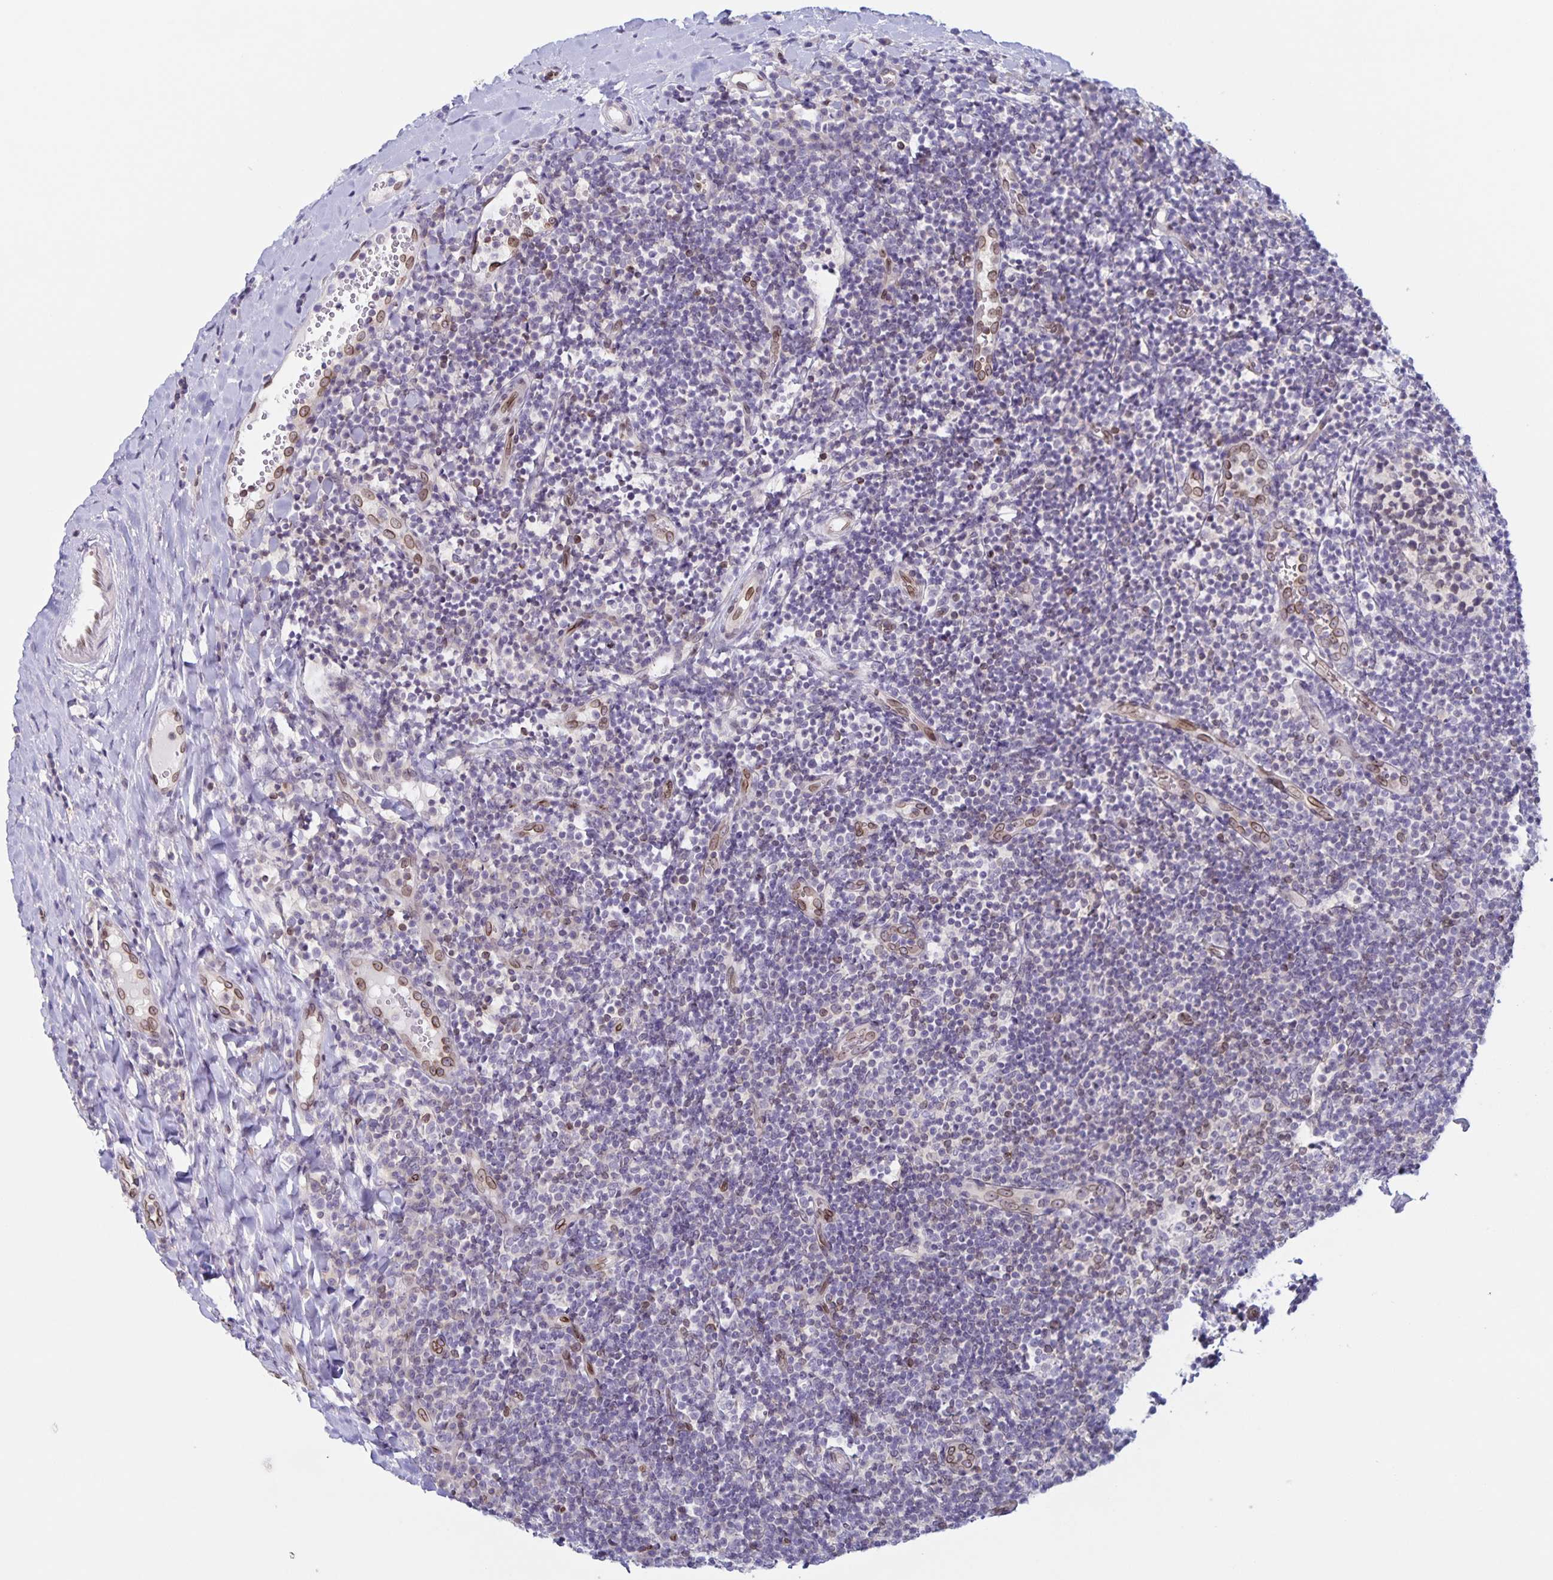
{"staining": {"intensity": "negative", "quantity": "none", "location": "none"}, "tissue": "tonsil", "cell_type": "Germinal center cells", "image_type": "normal", "snomed": [{"axis": "morphology", "description": "Normal tissue, NOS"}, {"axis": "topography", "description": "Tonsil"}], "caption": "Photomicrograph shows no protein staining in germinal center cells of normal tonsil.", "gene": "SYNE2", "patient": {"sex": "female", "age": 10}}